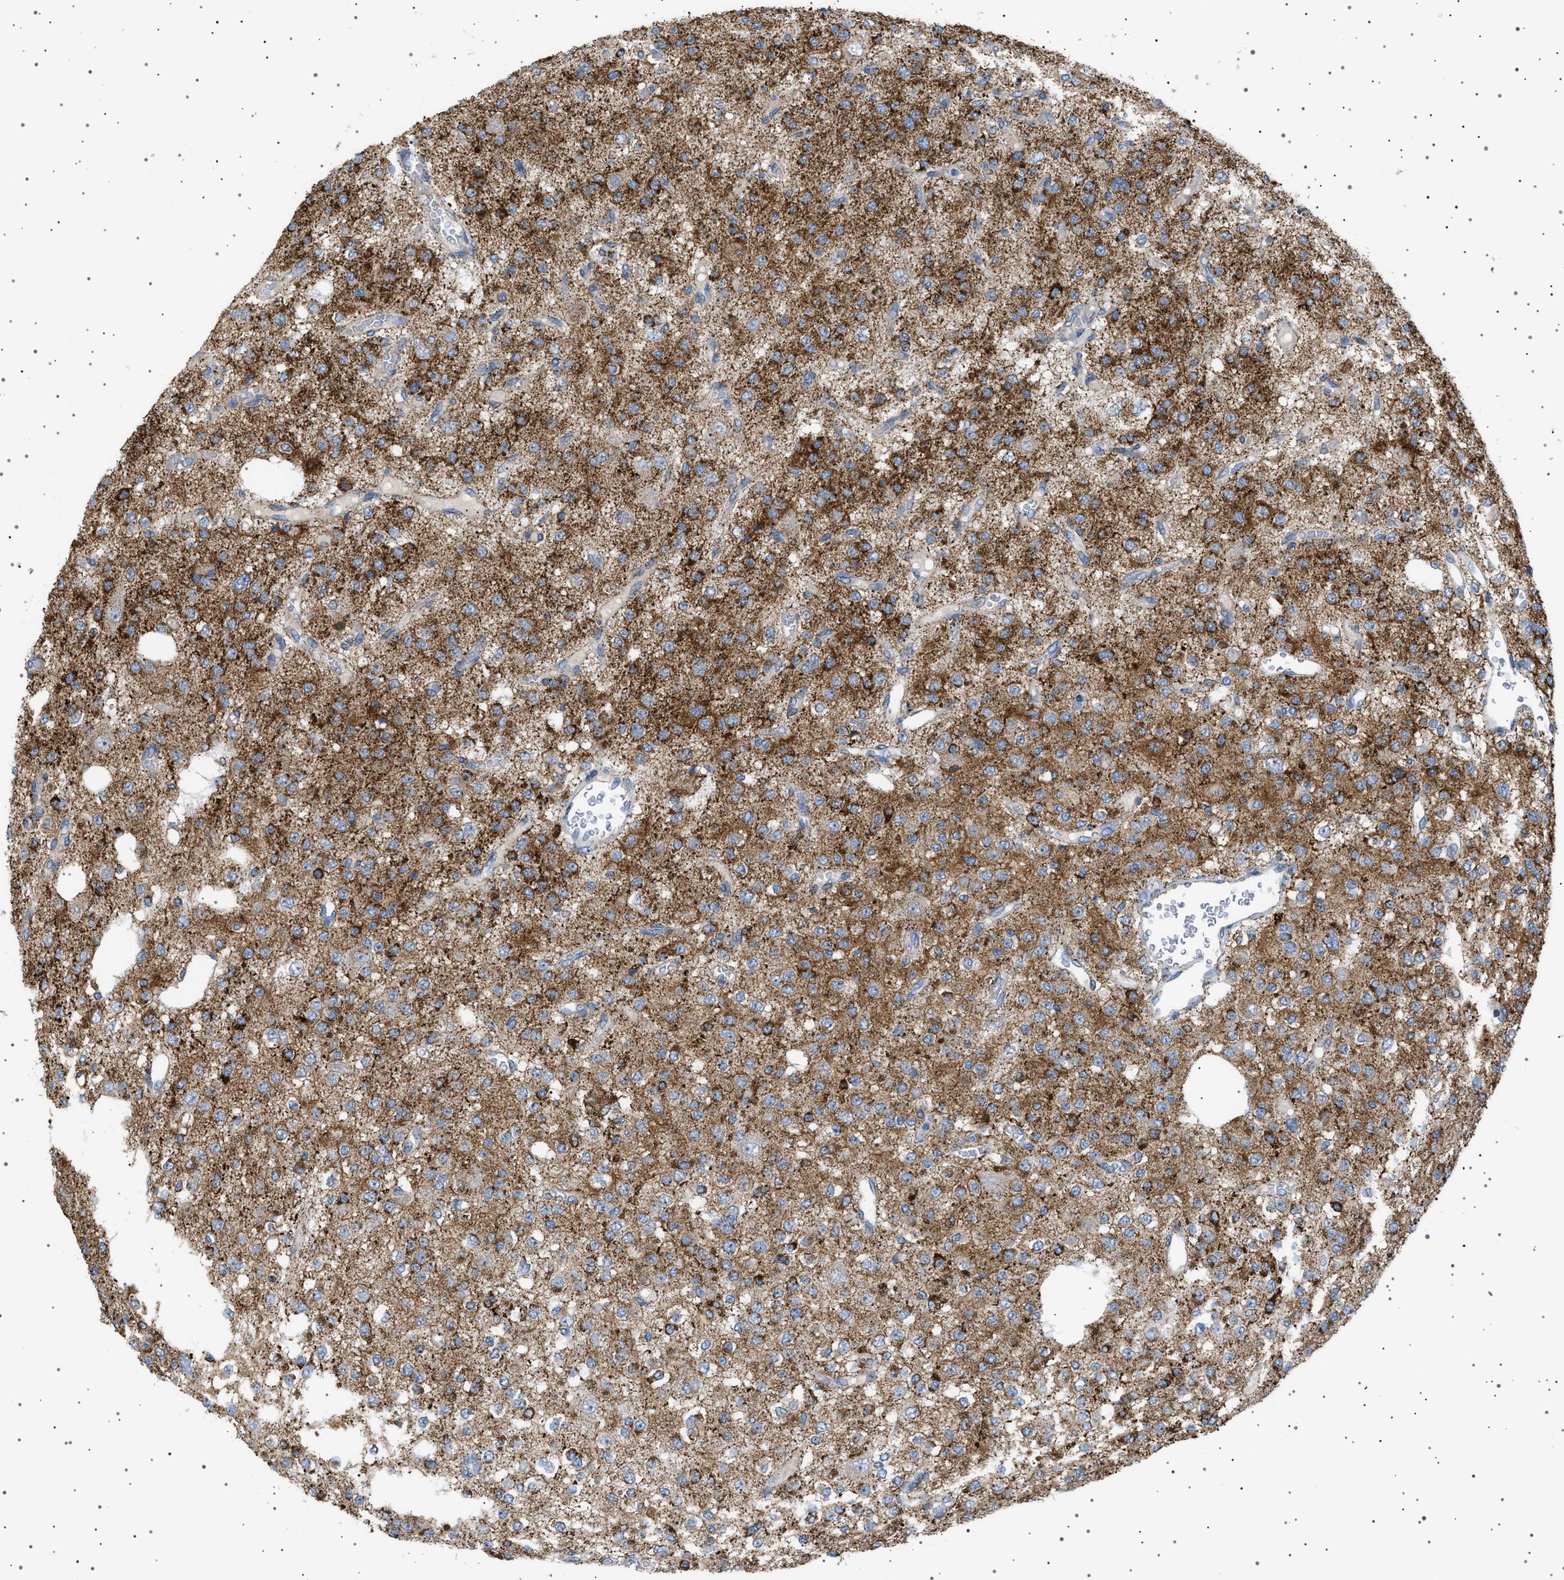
{"staining": {"intensity": "strong", "quantity": "<25%", "location": "cytoplasmic/membranous"}, "tissue": "glioma", "cell_type": "Tumor cells", "image_type": "cancer", "snomed": [{"axis": "morphology", "description": "Glioma, malignant, Low grade"}, {"axis": "topography", "description": "Brain"}], "caption": "Immunohistochemical staining of glioma demonstrates medium levels of strong cytoplasmic/membranous protein positivity in approximately <25% of tumor cells.", "gene": "UBXN8", "patient": {"sex": "male", "age": 38}}